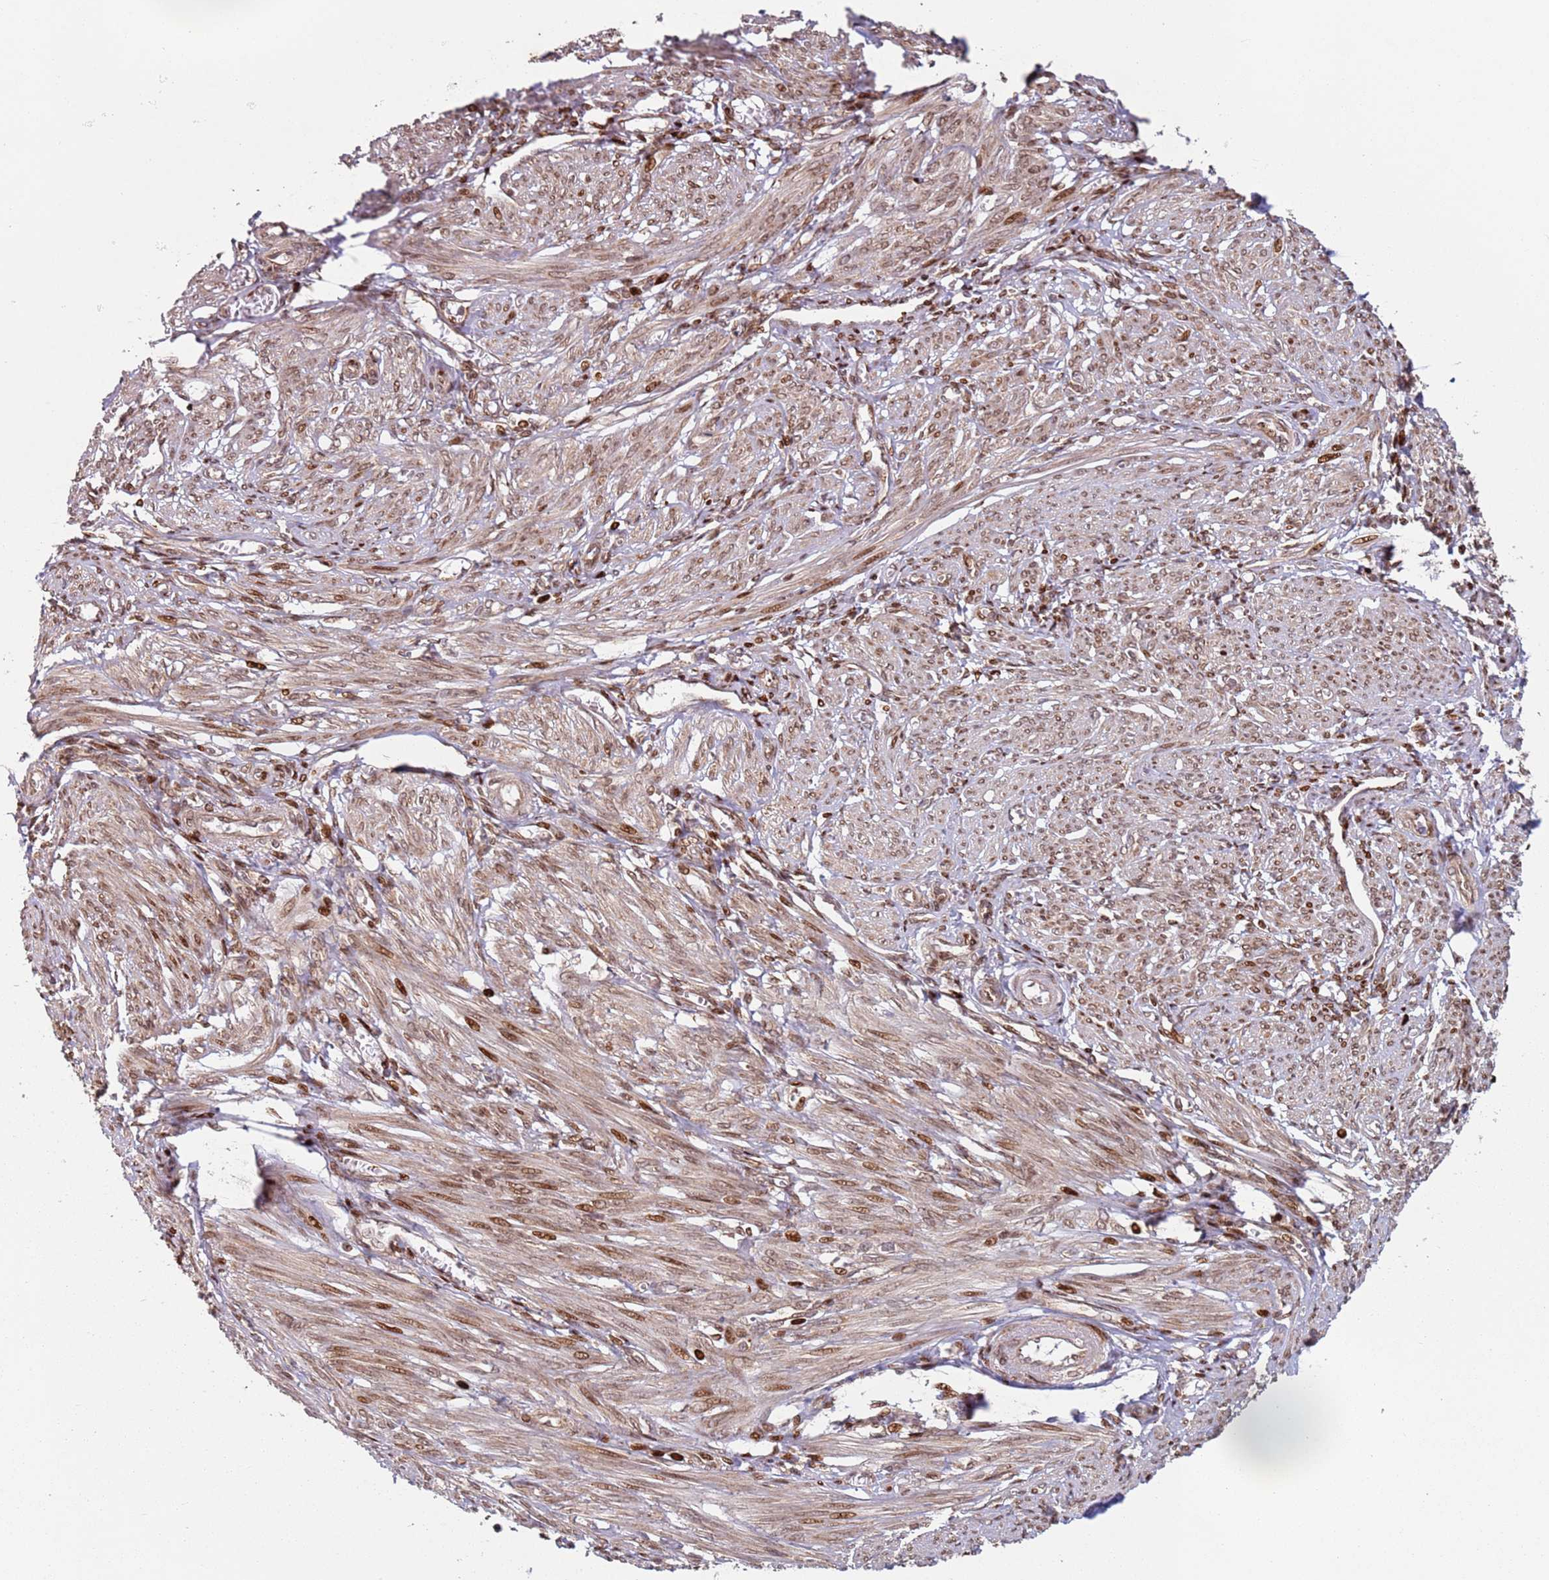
{"staining": {"intensity": "moderate", "quantity": ">75%", "location": "cytoplasmic/membranous,nuclear"}, "tissue": "smooth muscle", "cell_type": "Smooth muscle cells", "image_type": "normal", "snomed": [{"axis": "morphology", "description": "Normal tissue, NOS"}, {"axis": "topography", "description": "Smooth muscle"}], "caption": "A photomicrograph showing moderate cytoplasmic/membranous,nuclear positivity in about >75% of smooth muscle cells in benign smooth muscle, as visualized by brown immunohistochemical staining.", "gene": "HNRNPLL", "patient": {"sex": "female", "age": 39}}